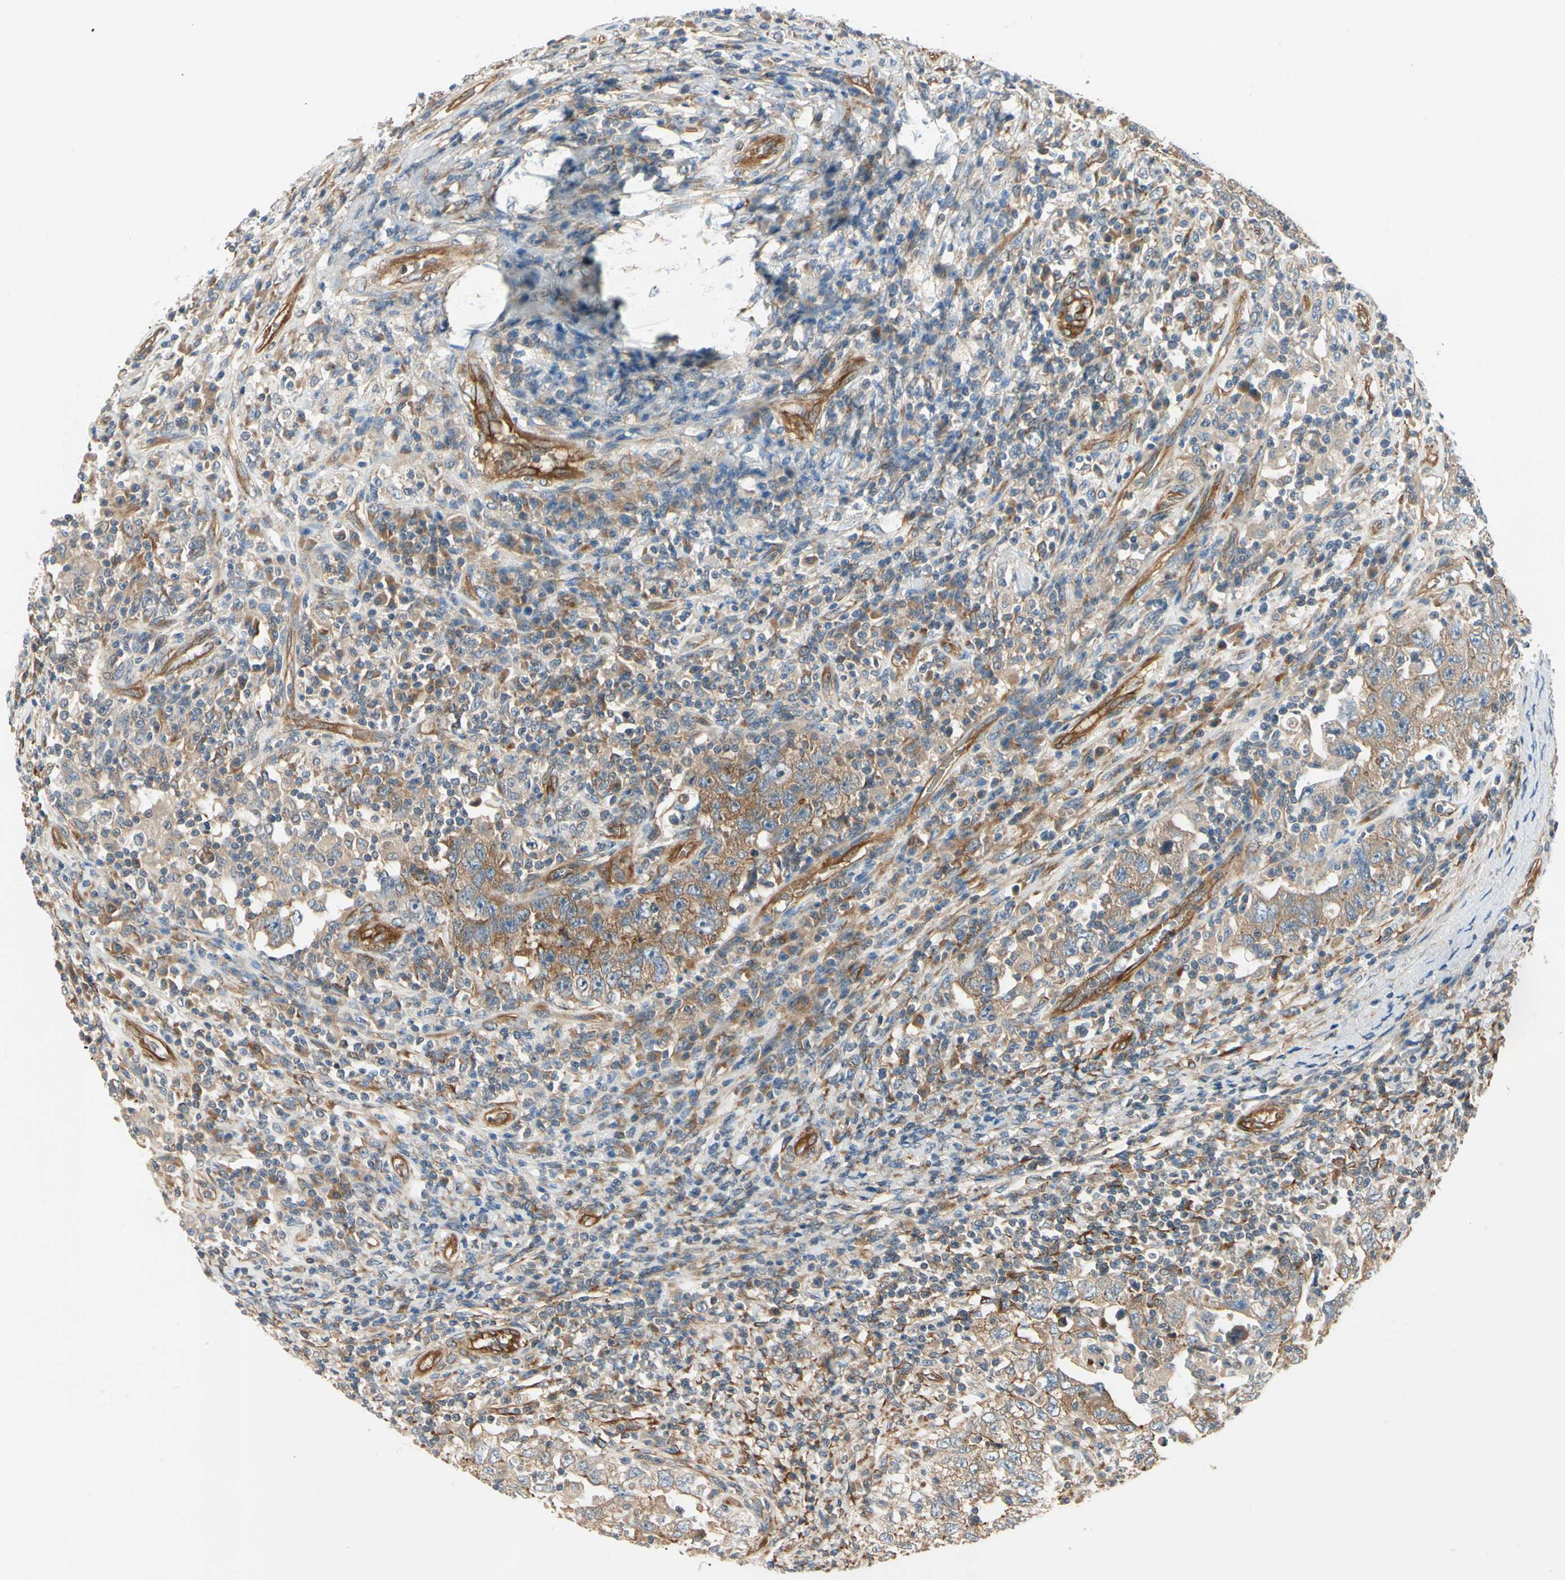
{"staining": {"intensity": "moderate", "quantity": ">75%", "location": "cytoplasmic/membranous"}, "tissue": "testis cancer", "cell_type": "Tumor cells", "image_type": "cancer", "snomed": [{"axis": "morphology", "description": "Carcinoma, Embryonal, NOS"}, {"axis": "topography", "description": "Testis"}], "caption": "Immunohistochemical staining of embryonal carcinoma (testis) demonstrates medium levels of moderate cytoplasmic/membranous staining in about >75% of tumor cells.", "gene": "ROCK2", "patient": {"sex": "male", "age": 26}}